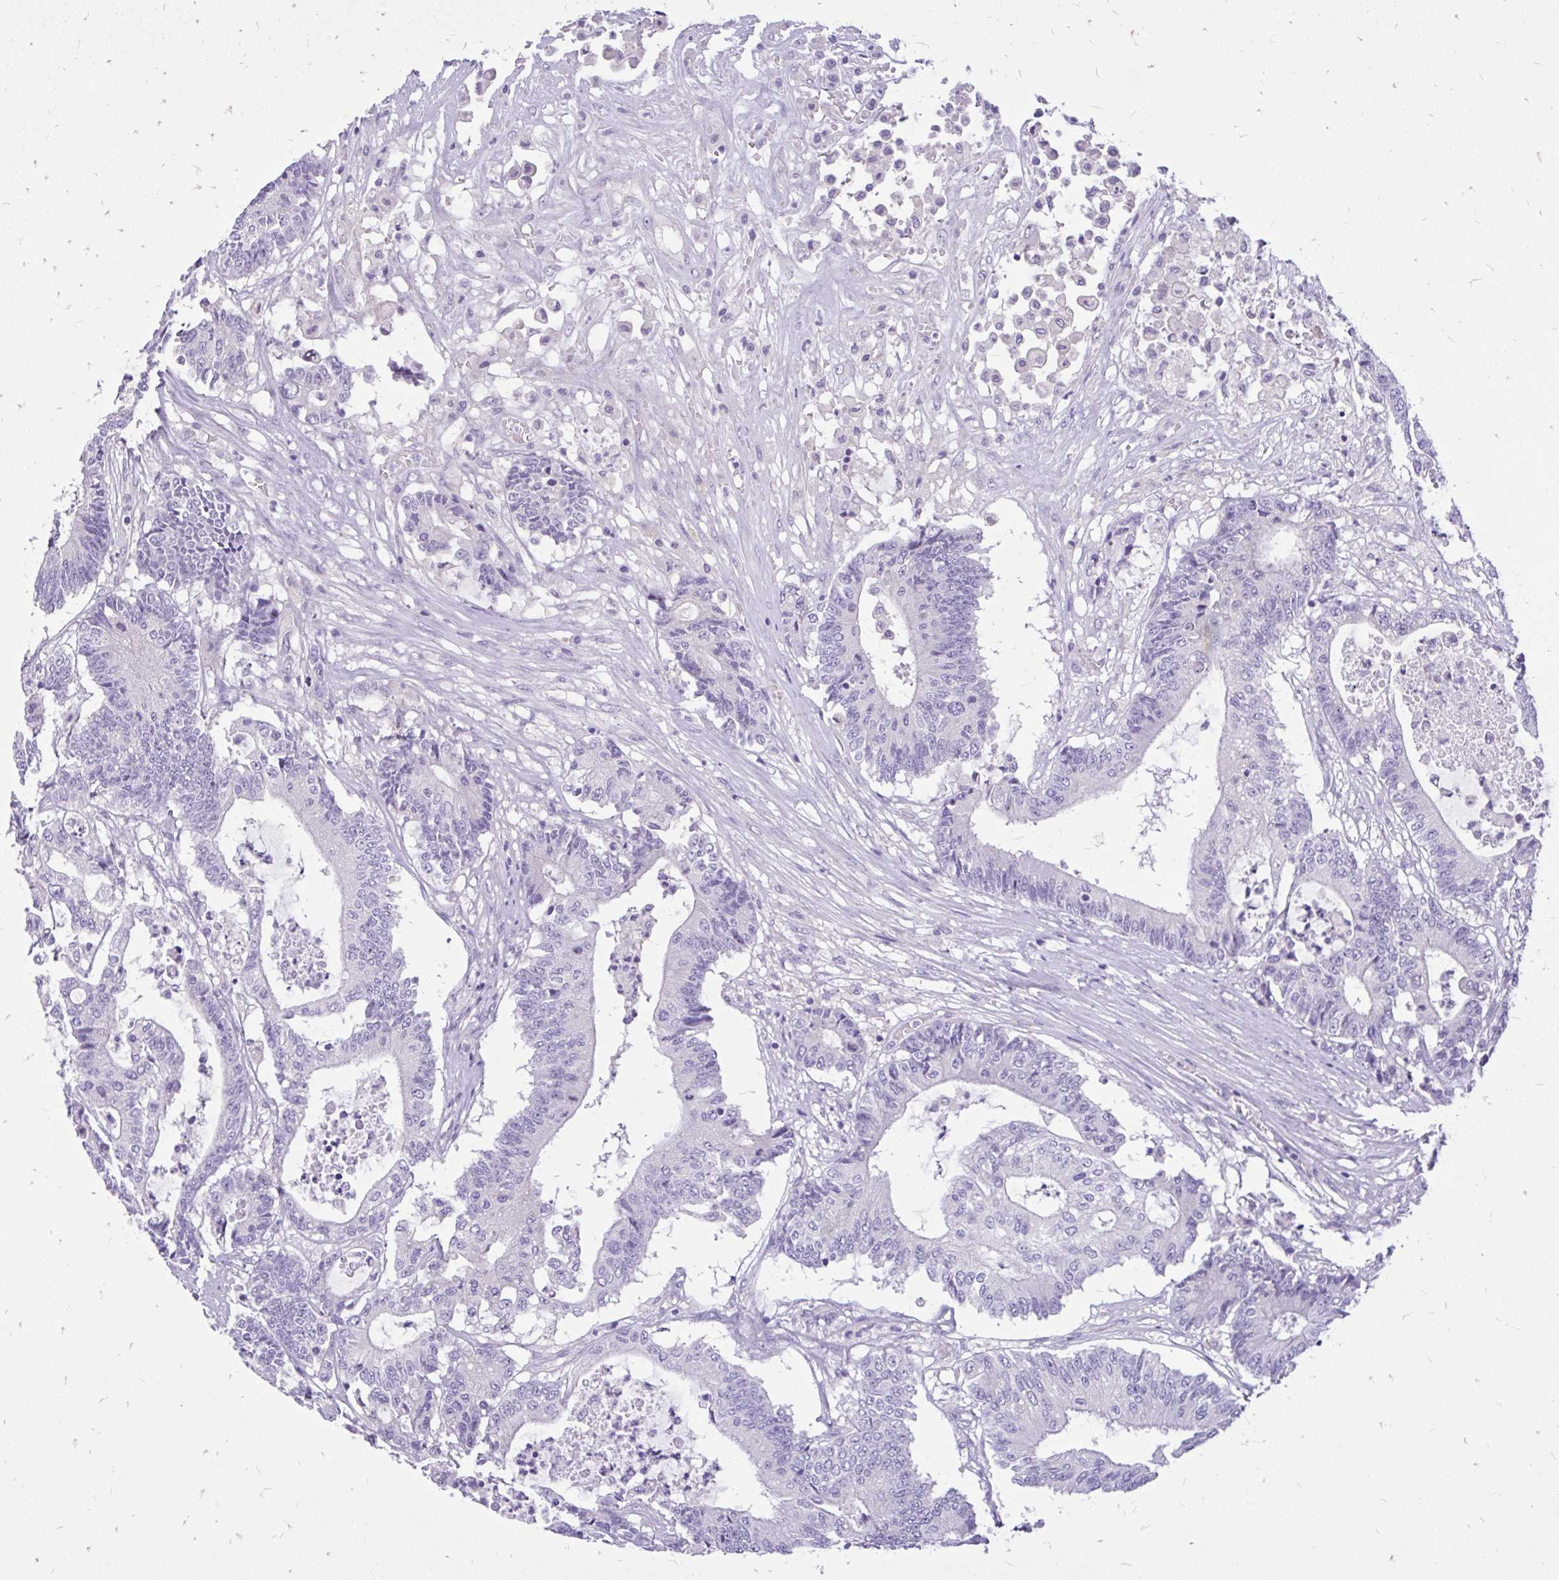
{"staining": {"intensity": "negative", "quantity": "none", "location": "none"}, "tissue": "colorectal cancer", "cell_type": "Tumor cells", "image_type": "cancer", "snomed": [{"axis": "morphology", "description": "Adenocarcinoma, NOS"}, {"axis": "topography", "description": "Colon"}], "caption": "Tumor cells are negative for protein expression in human colorectal cancer (adenocarcinoma).", "gene": "MAP1LC3A", "patient": {"sex": "female", "age": 84}}